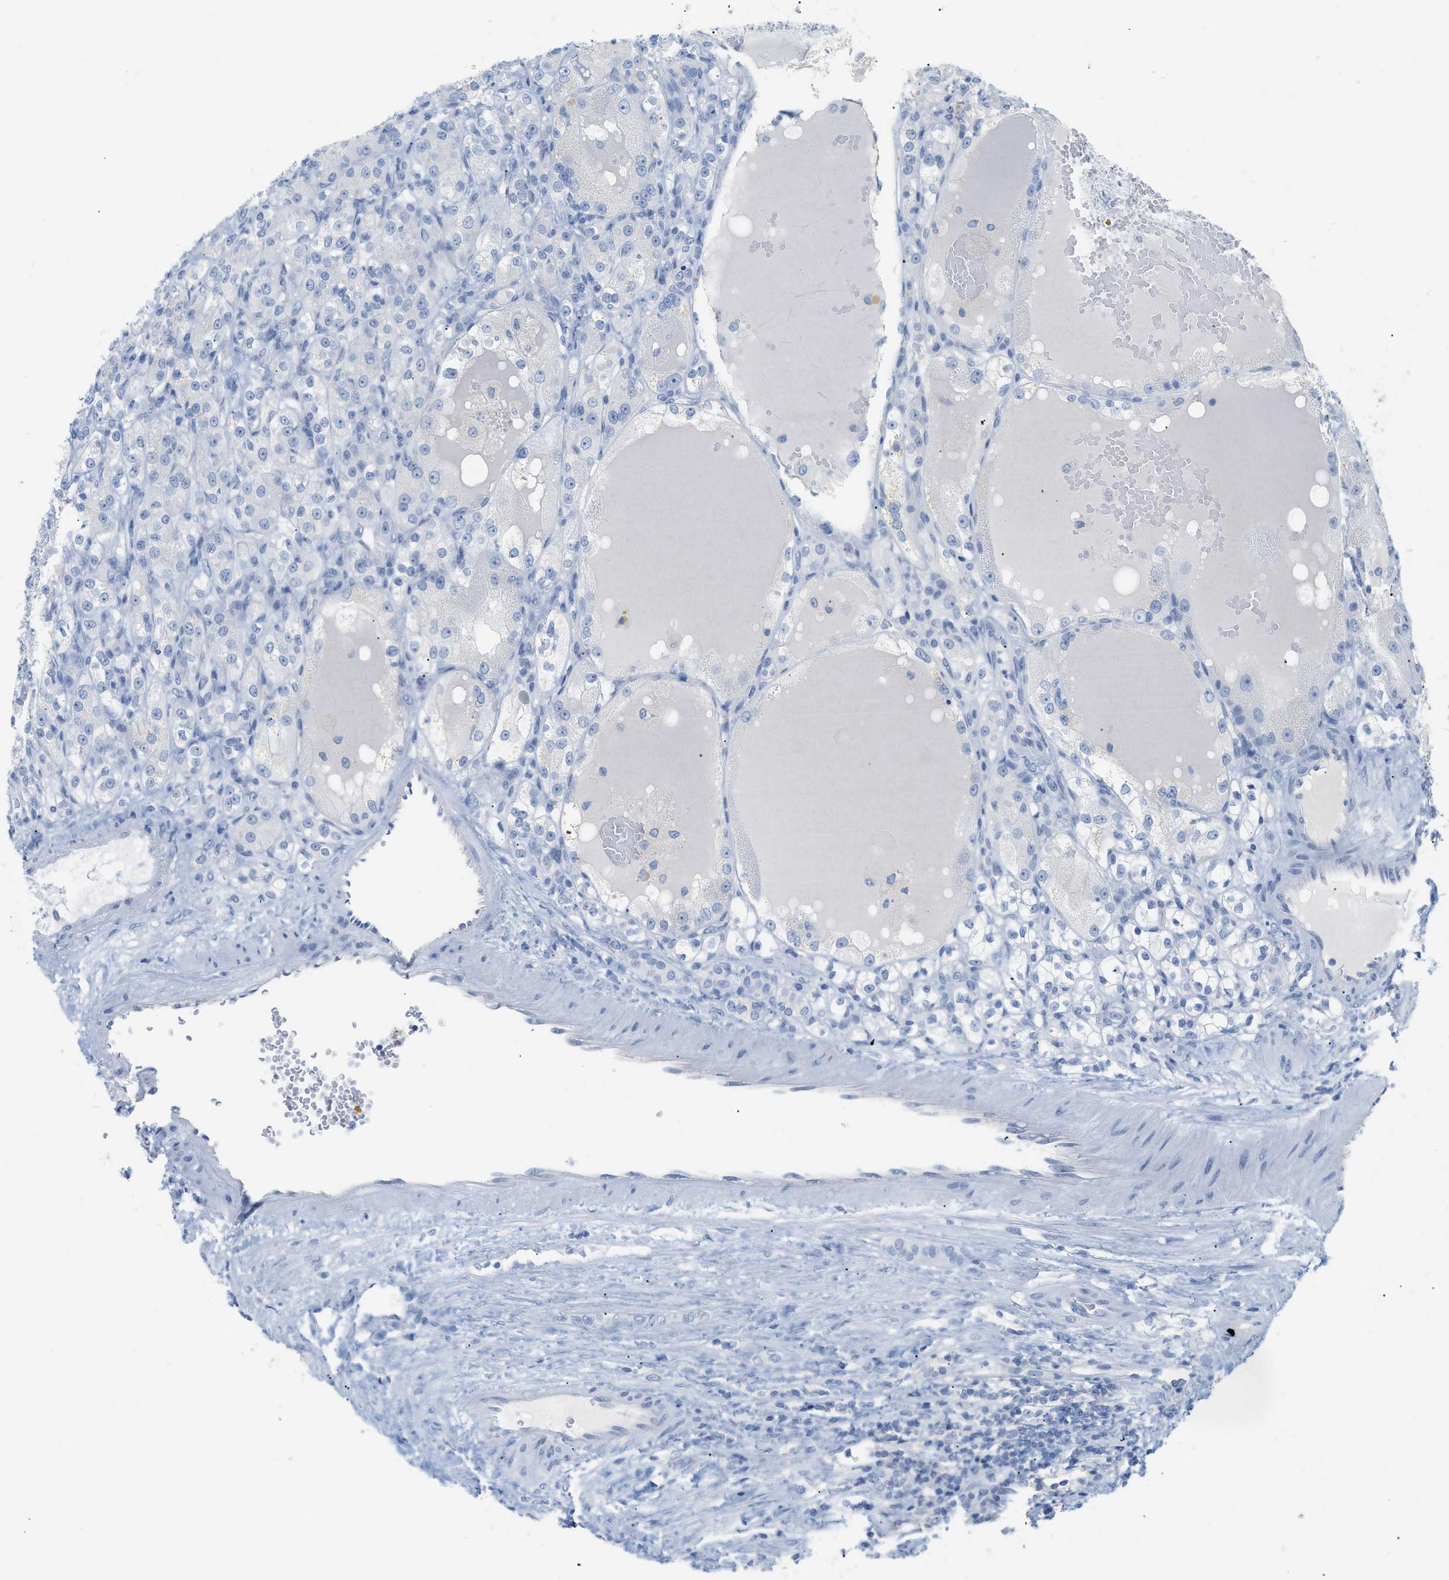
{"staining": {"intensity": "negative", "quantity": "none", "location": "none"}, "tissue": "renal cancer", "cell_type": "Tumor cells", "image_type": "cancer", "snomed": [{"axis": "morphology", "description": "Normal tissue, NOS"}, {"axis": "morphology", "description": "Adenocarcinoma, NOS"}, {"axis": "topography", "description": "Kidney"}], "caption": "Tumor cells show no significant staining in renal cancer (adenocarcinoma).", "gene": "PAPPA", "patient": {"sex": "male", "age": 61}}